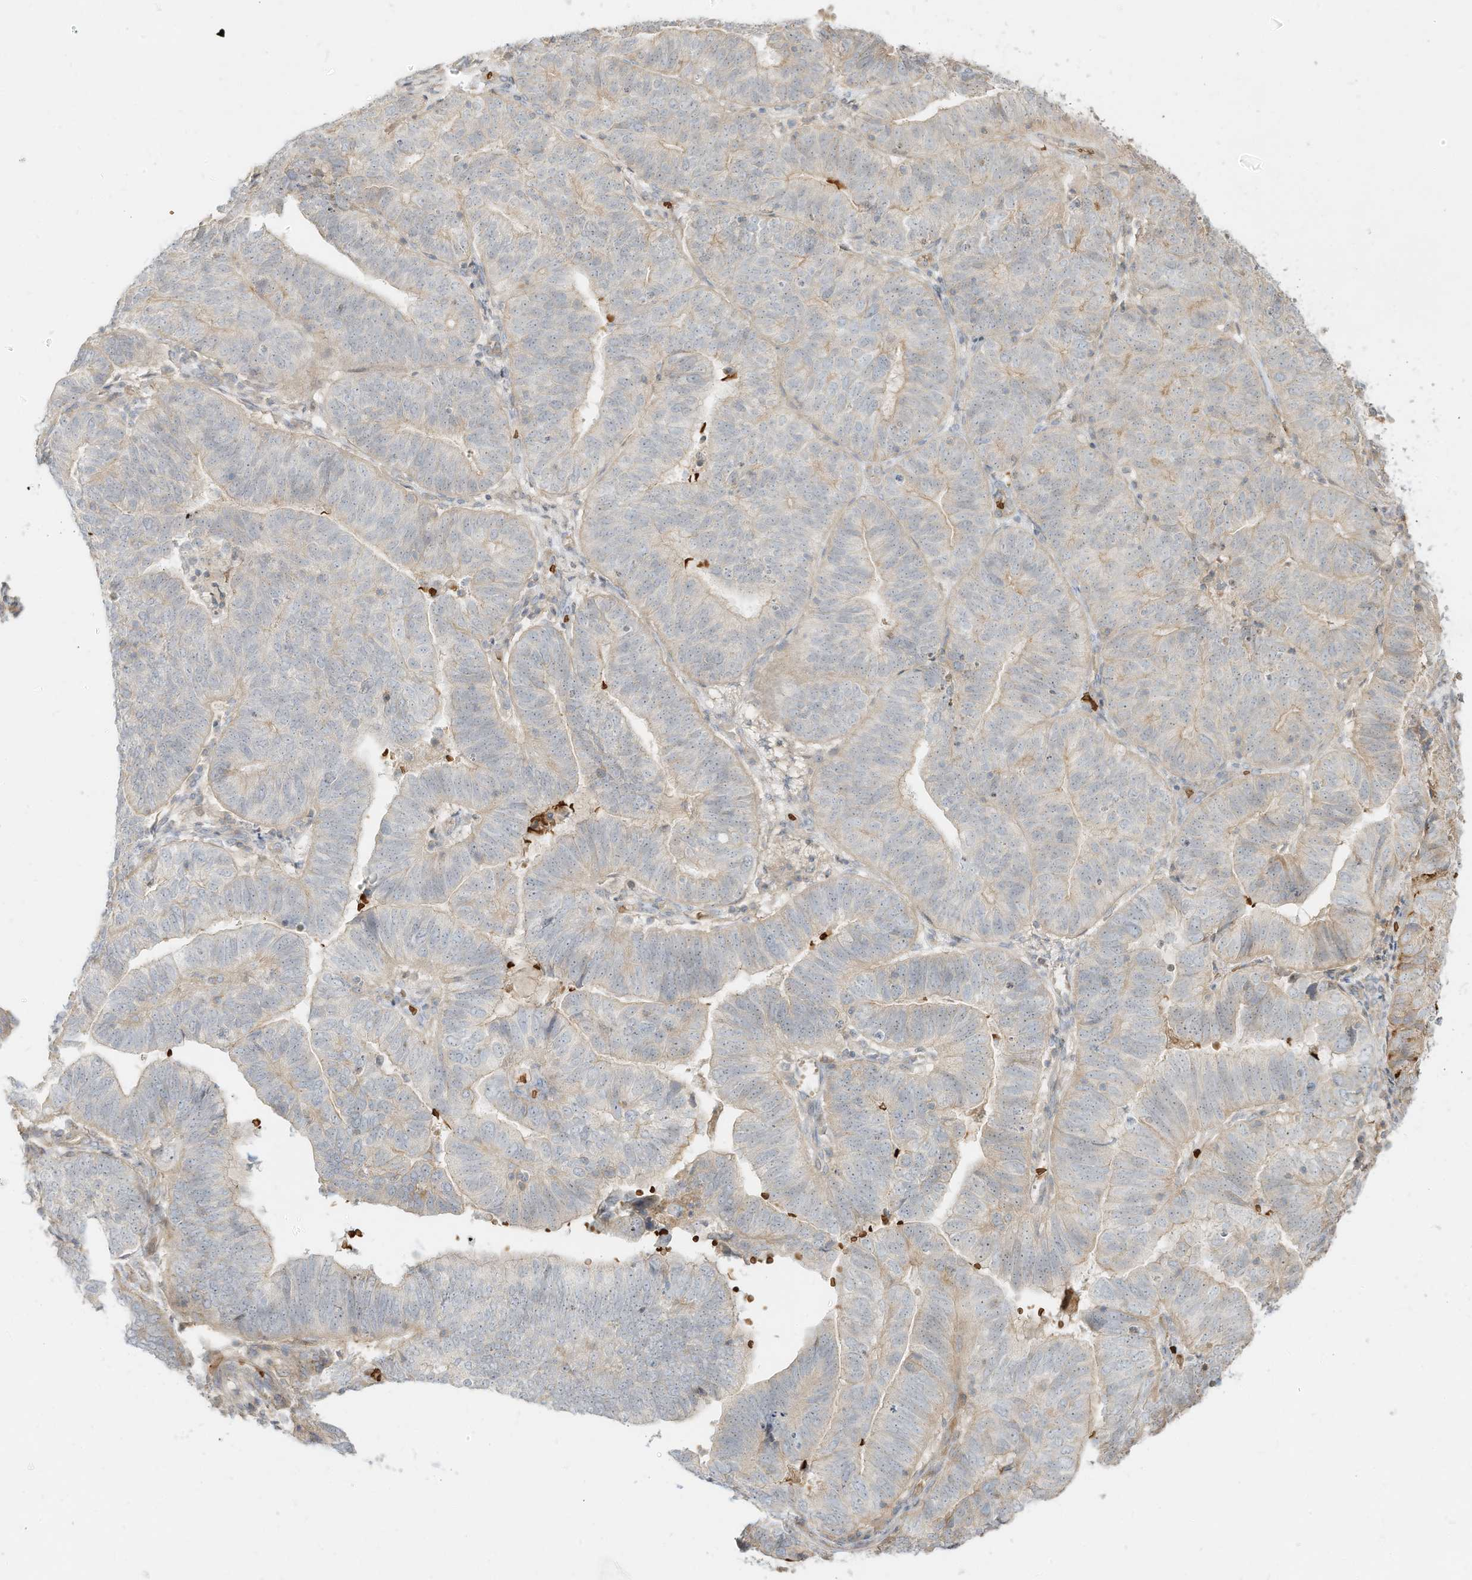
{"staining": {"intensity": "weak", "quantity": "25%-75%", "location": "cytoplasmic/membranous"}, "tissue": "endometrial cancer", "cell_type": "Tumor cells", "image_type": "cancer", "snomed": [{"axis": "morphology", "description": "Adenocarcinoma, NOS"}, {"axis": "topography", "description": "Uterus"}], "caption": "Immunohistochemical staining of human endometrial cancer exhibits low levels of weak cytoplasmic/membranous protein expression in approximately 25%-75% of tumor cells. The staining was performed using DAB (3,3'-diaminobenzidine) to visualize the protein expression in brown, while the nuclei were stained in blue with hematoxylin (Magnification: 20x).", "gene": "OFD1", "patient": {"sex": "female", "age": 77}}